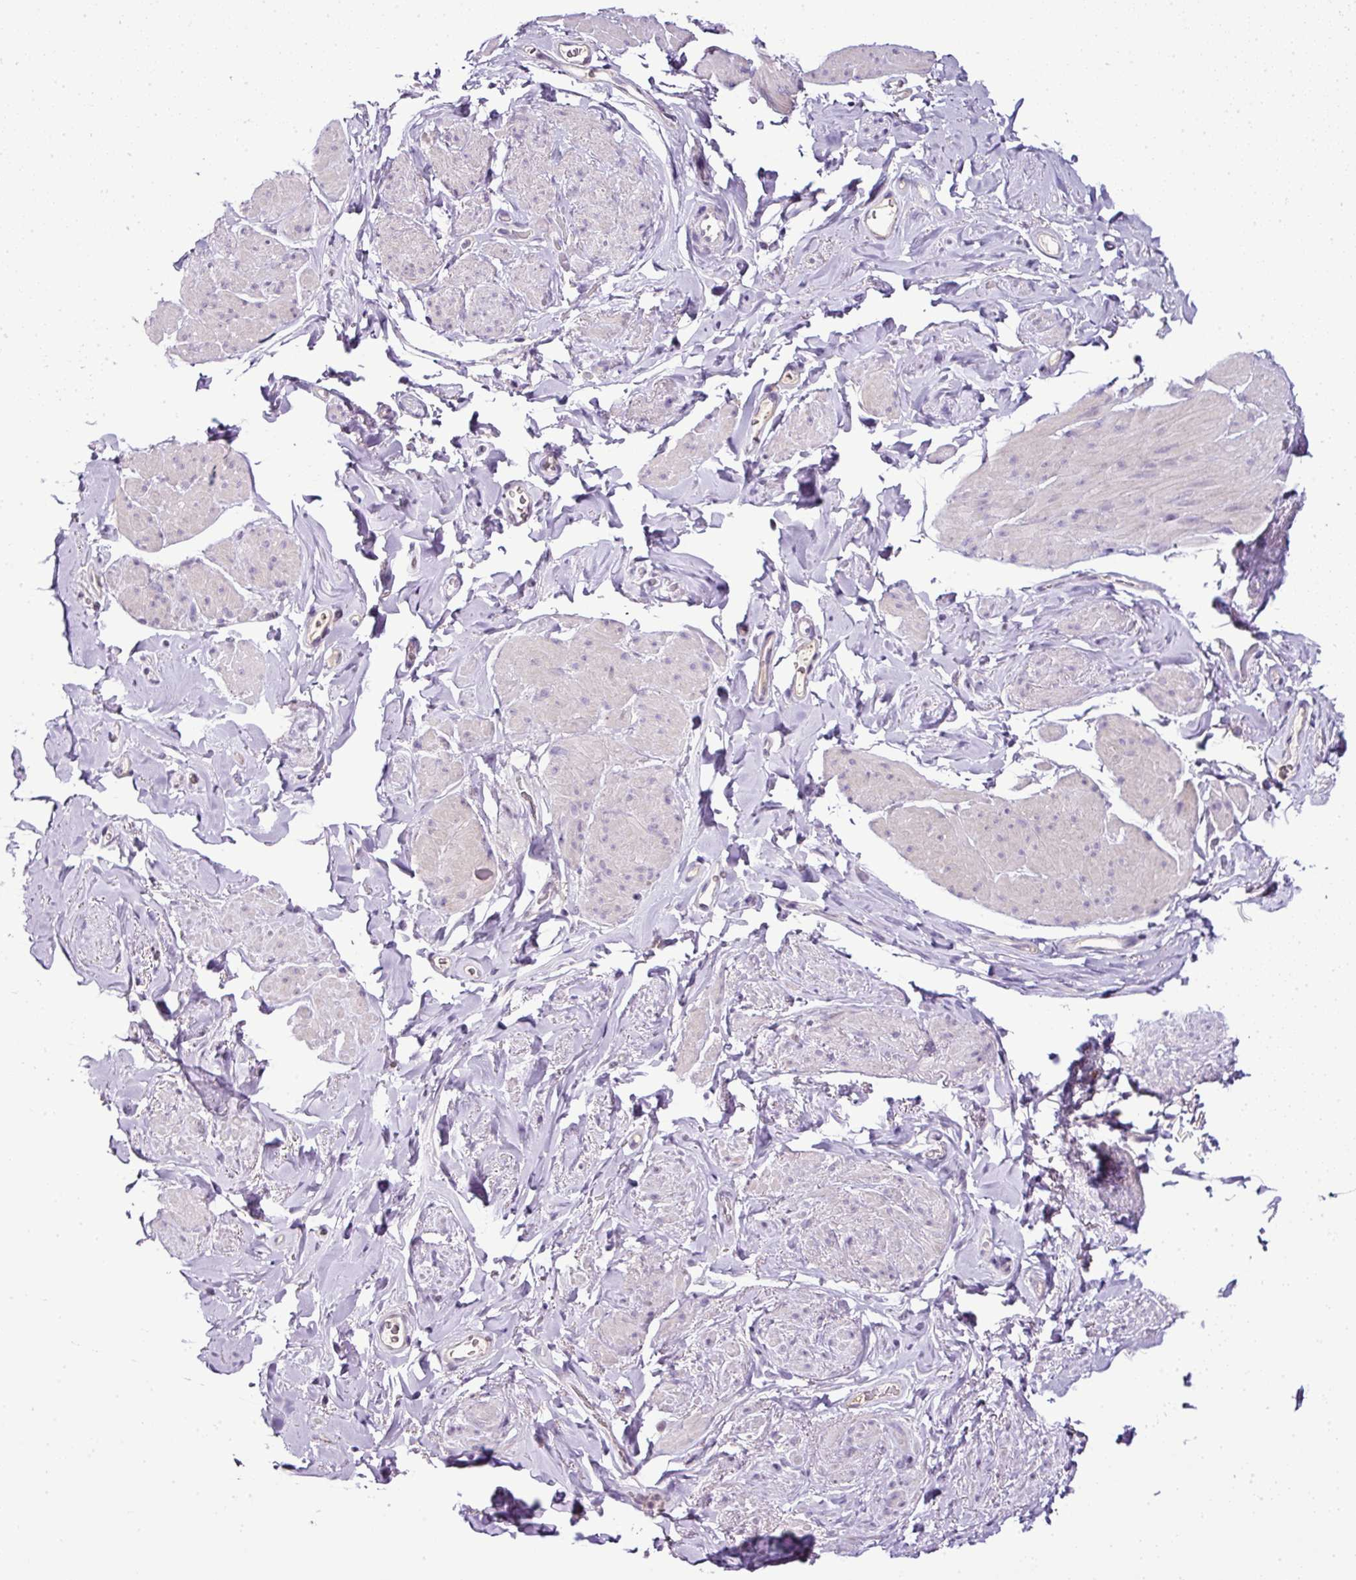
{"staining": {"intensity": "negative", "quantity": "none", "location": "none"}, "tissue": "smooth muscle", "cell_type": "Smooth muscle cells", "image_type": "normal", "snomed": [{"axis": "morphology", "description": "Normal tissue, NOS"}, {"axis": "topography", "description": "Smooth muscle"}, {"axis": "topography", "description": "Peripheral nerve tissue"}], "caption": "A high-resolution photomicrograph shows immunohistochemistry (IHC) staining of benign smooth muscle, which shows no significant positivity in smooth muscle cells. (DAB immunohistochemistry with hematoxylin counter stain).", "gene": "TEX30", "patient": {"sex": "male", "age": 69}}